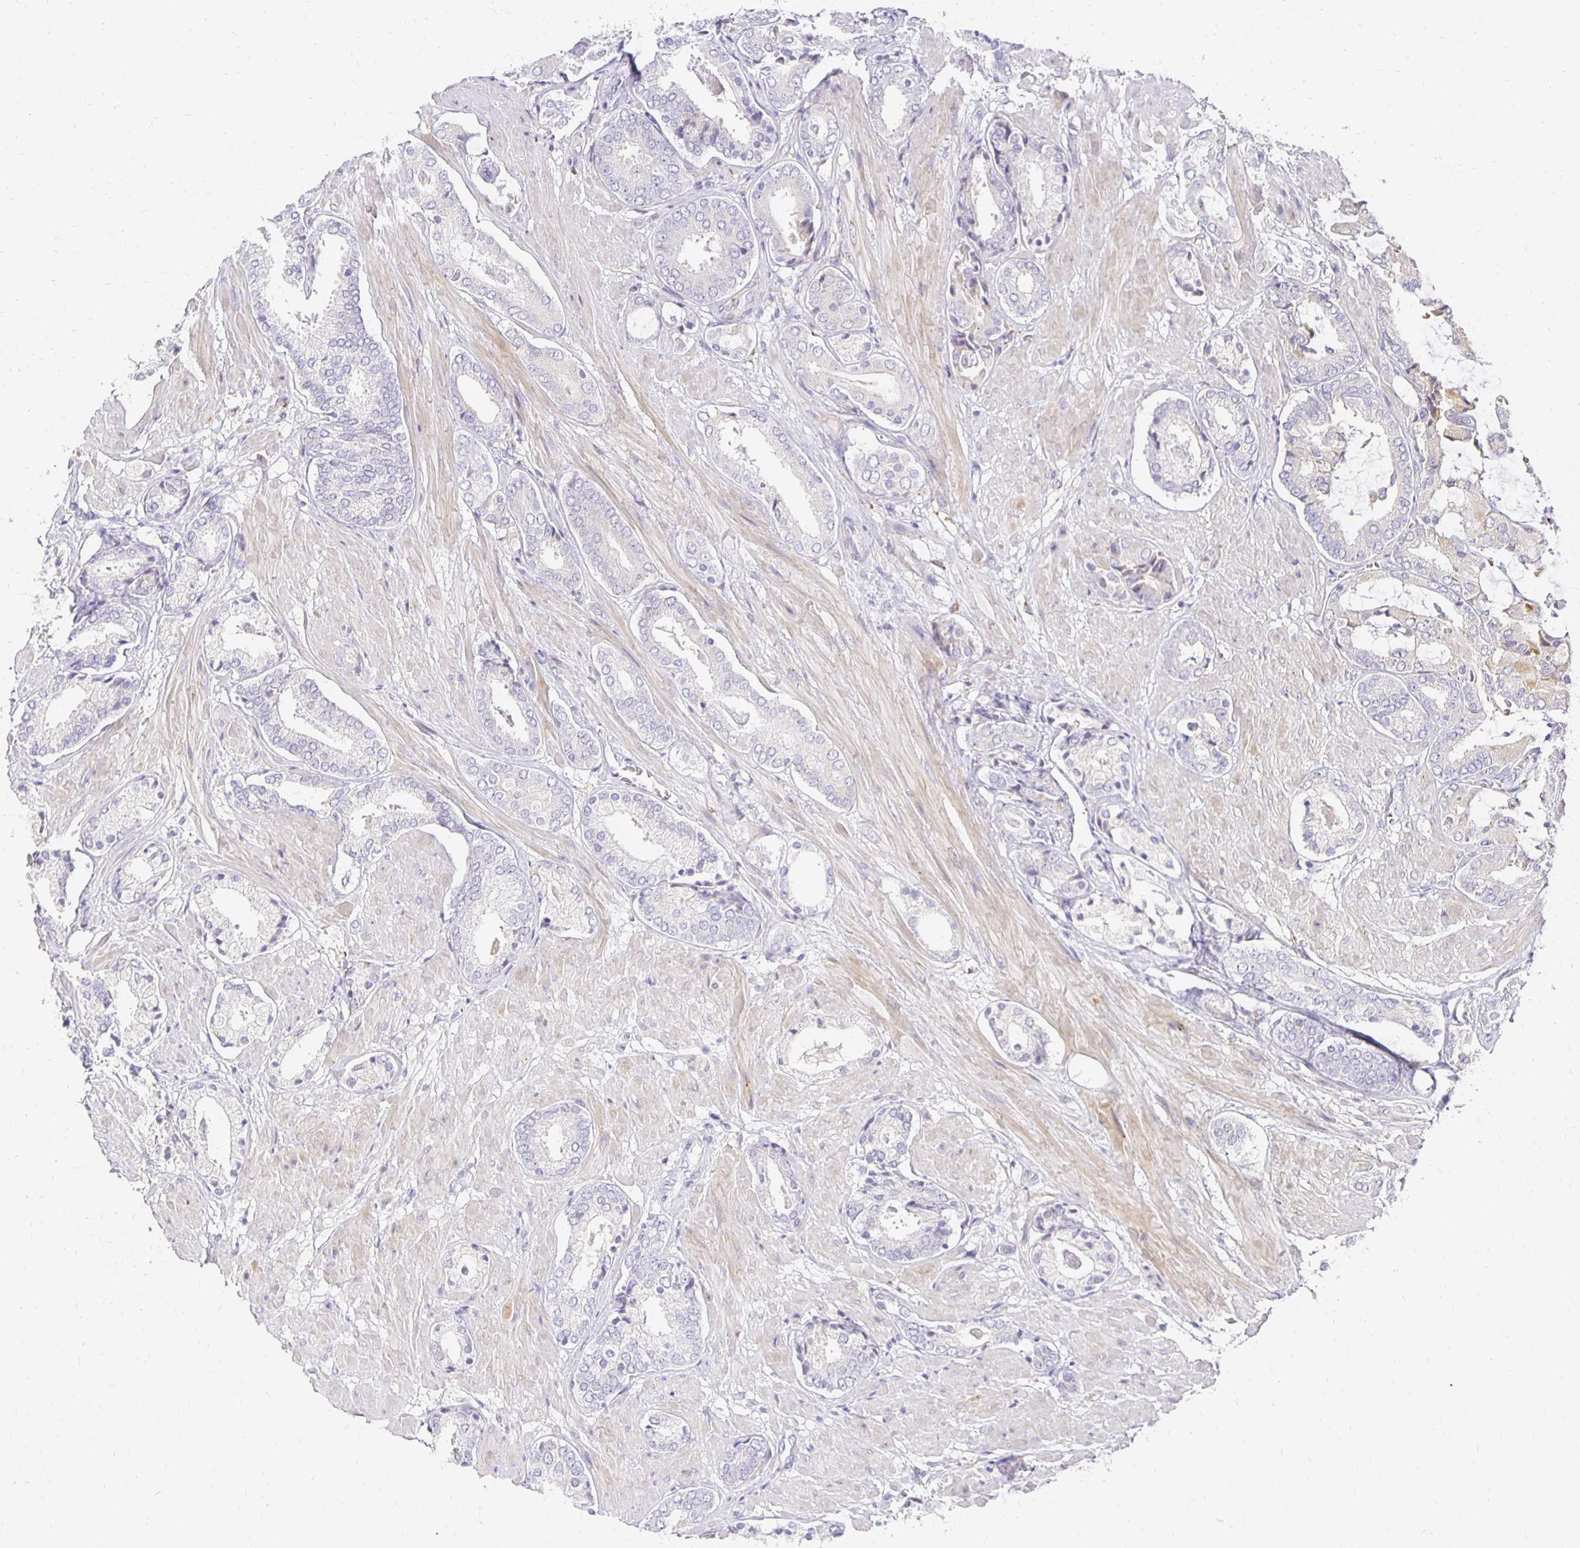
{"staining": {"intensity": "negative", "quantity": "none", "location": "none"}, "tissue": "prostate cancer", "cell_type": "Tumor cells", "image_type": "cancer", "snomed": [{"axis": "morphology", "description": "Adenocarcinoma, High grade"}, {"axis": "topography", "description": "Prostate"}], "caption": "This is an IHC histopathology image of human prostate adenocarcinoma (high-grade). There is no staining in tumor cells.", "gene": "PLOD1", "patient": {"sex": "male", "age": 56}}